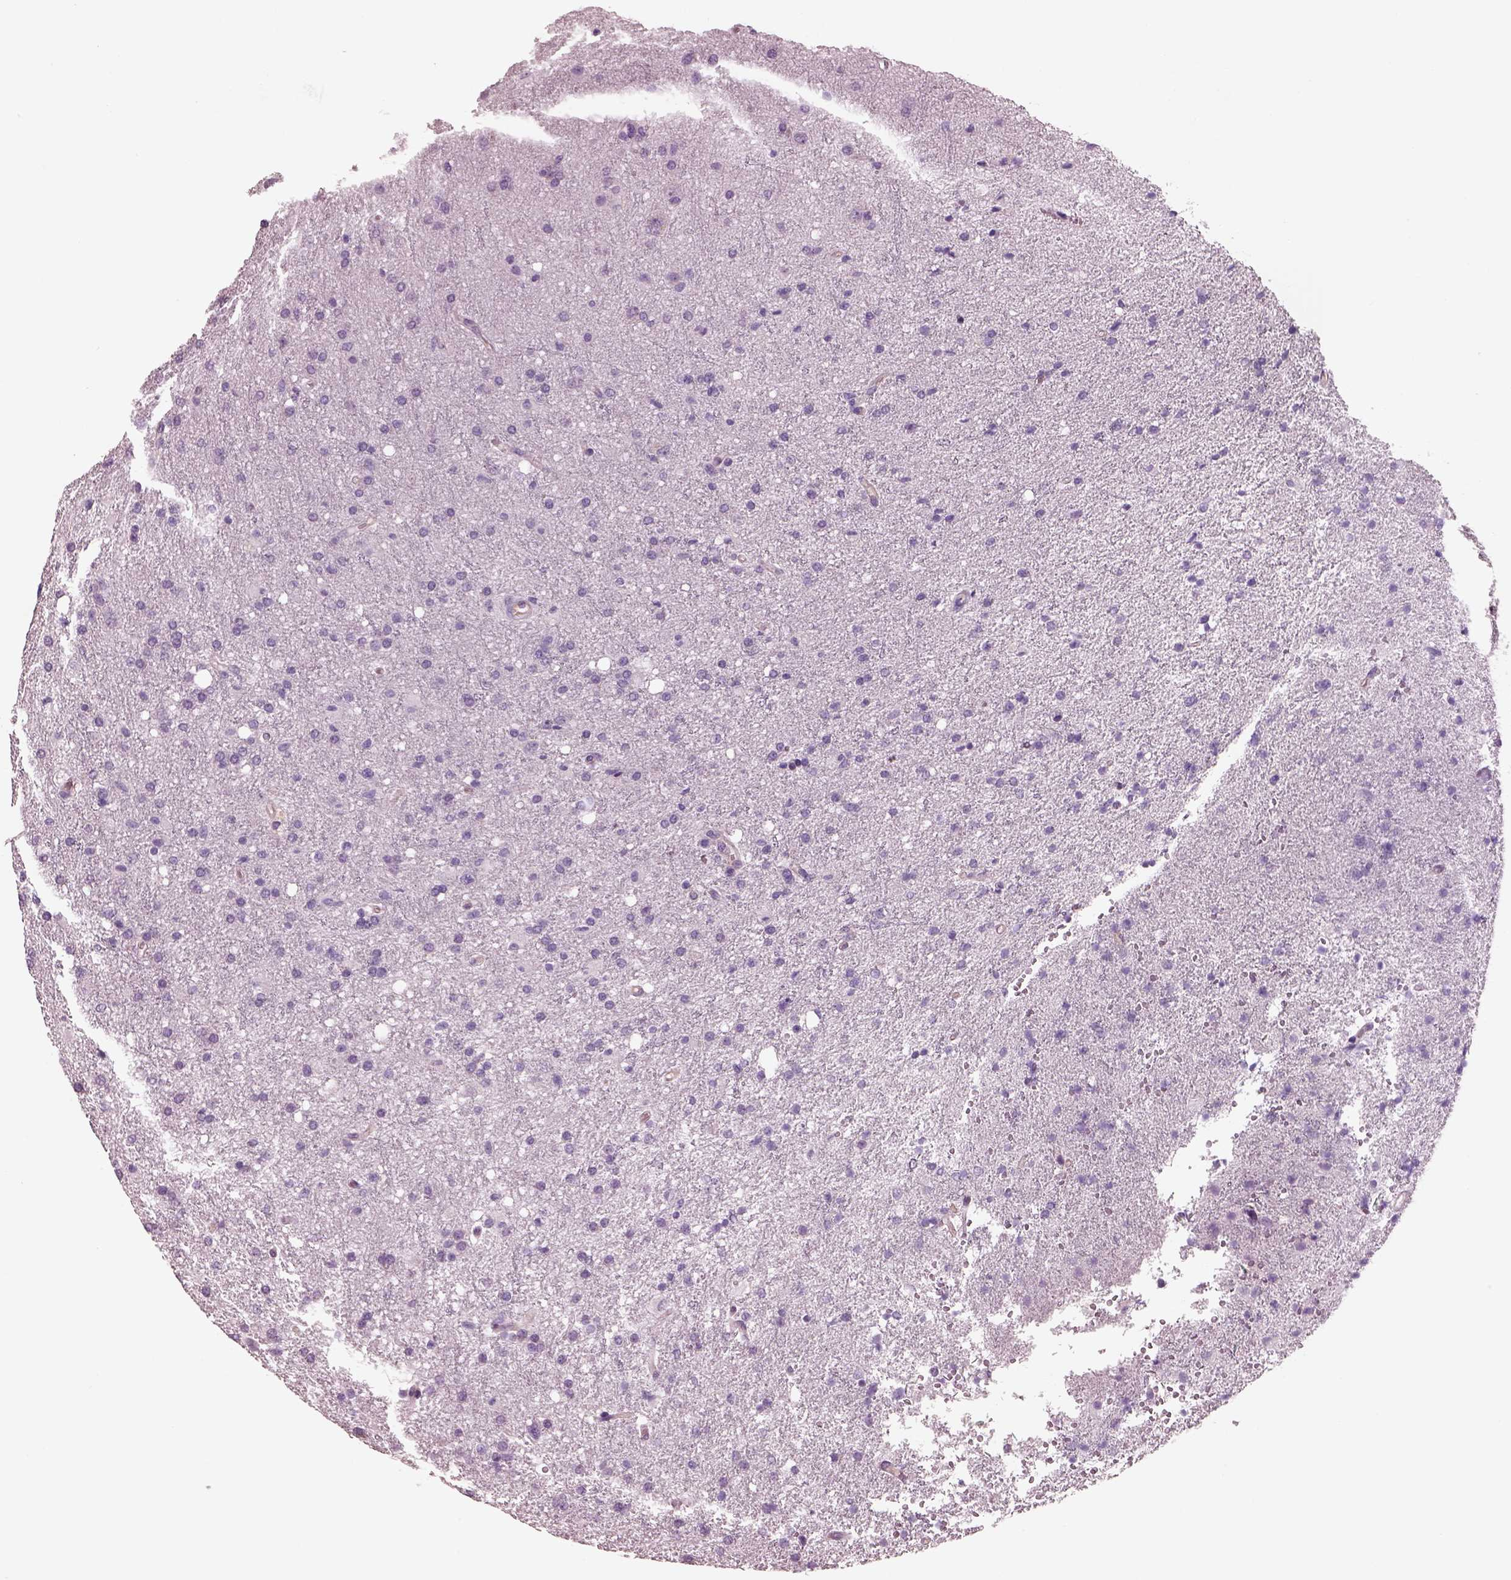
{"staining": {"intensity": "negative", "quantity": "none", "location": "none"}, "tissue": "glioma", "cell_type": "Tumor cells", "image_type": "cancer", "snomed": [{"axis": "morphology", "description": "Glioma, malignant, Low grade"}, {"axis": "topography", "description": "Brain"}], "caption": "Tumor cells are negative for brown protein staining in glioma. (DAB immunohistochemistry (IHC), high magnification).", "gene": "IGLL1", "patient": {"sex": "female", "age": 58}}